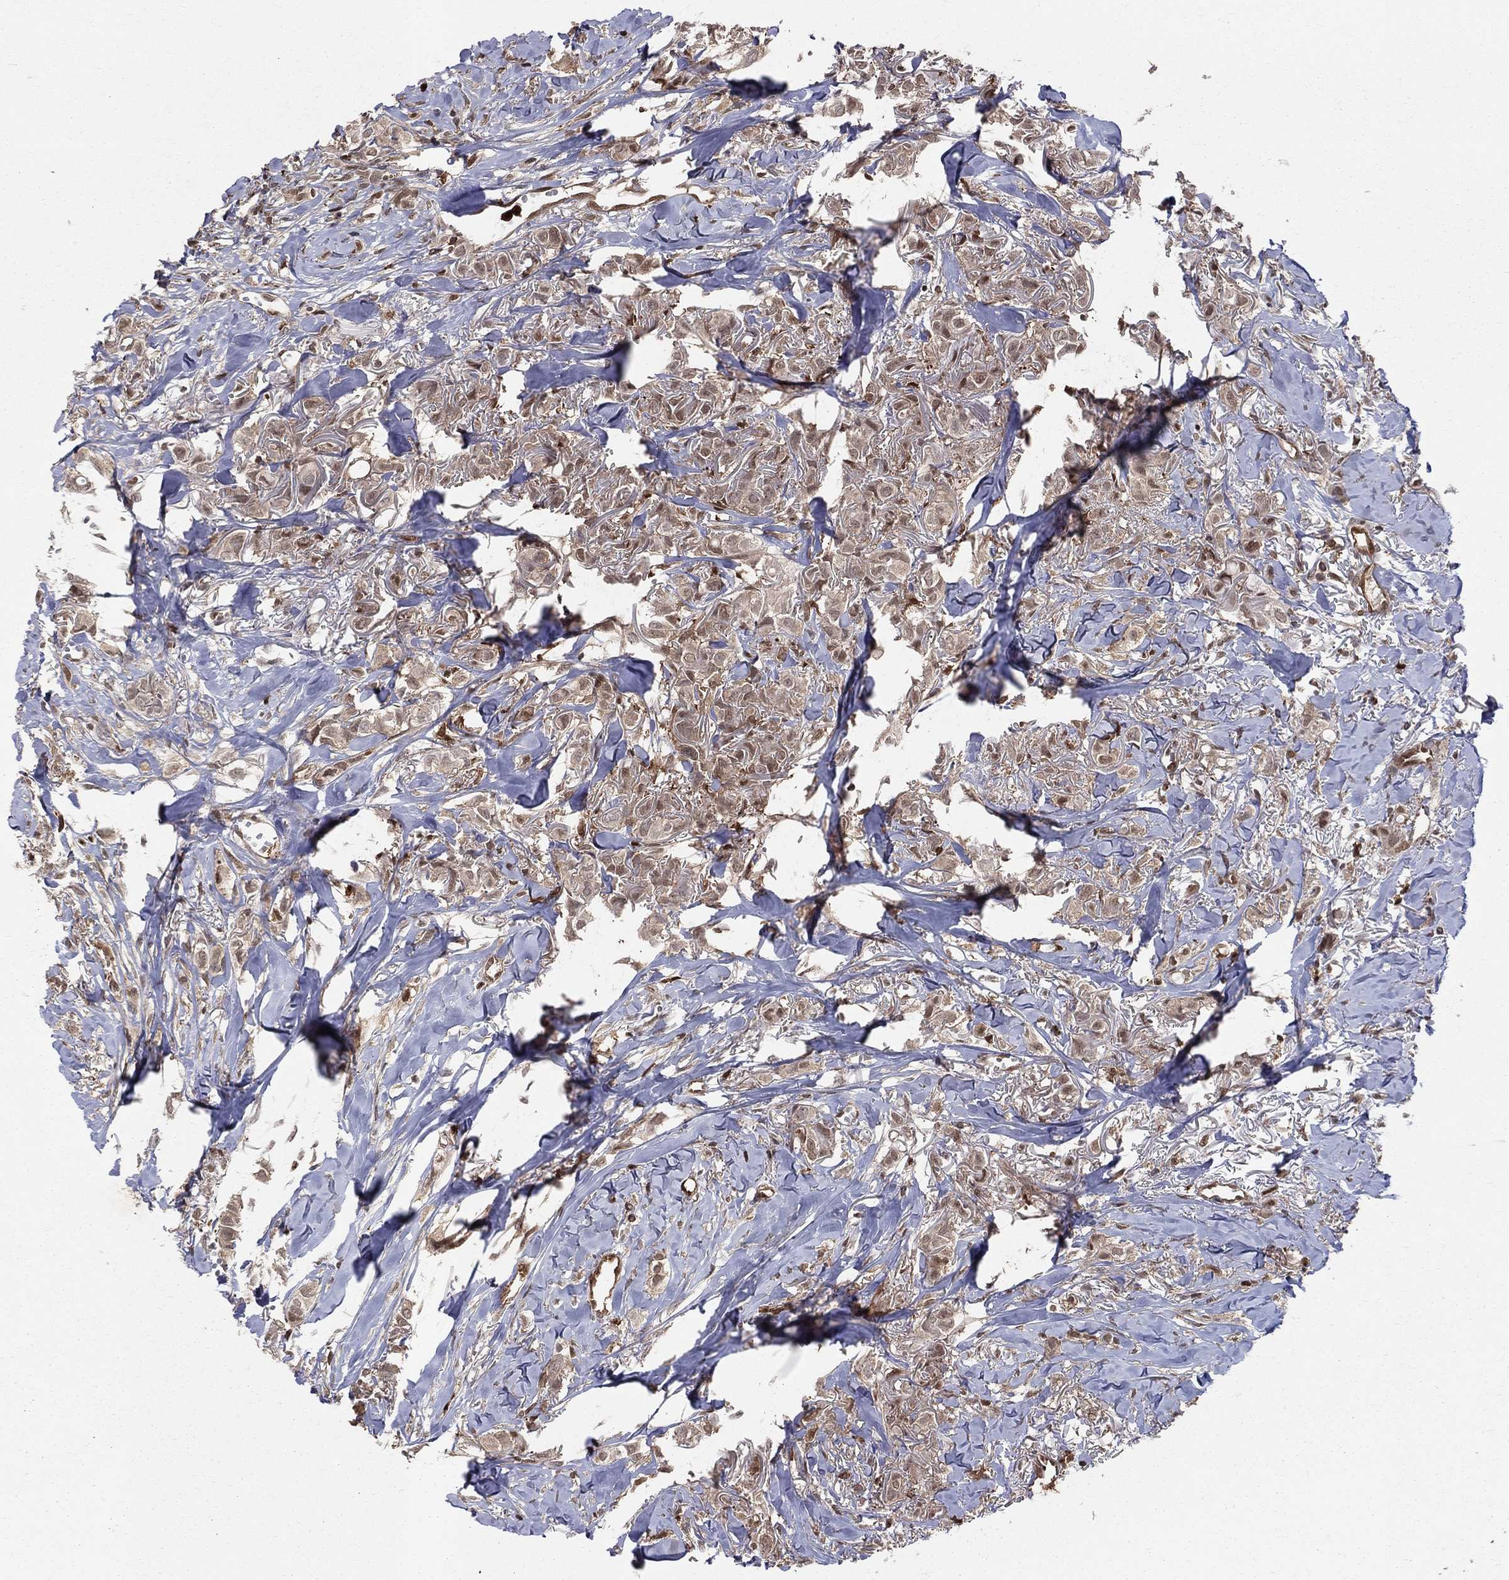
{"staining": {"intensity": "weak", "quantity": "<25%", "location": "cytoplasmic/membranous,nuclear"}, "tissue": "breast cancer", "cell_type": "Tumor cells", "image_type": "cancer", "snomed": [{"axis": "morphology", "description": "Duct carcinoma"}, {"axis": "topography", "description": "Breast"}], "caption": "The immunohistochemistry (IHC) photomicrograph has no significant staining in tumor cells of invasive ductal carcinoma (breast) tissue. (DAB immunohistochemistry (IHC), high magnification).", "gene": "ENO1", "patient": {"sex": "female", "age": 85}}